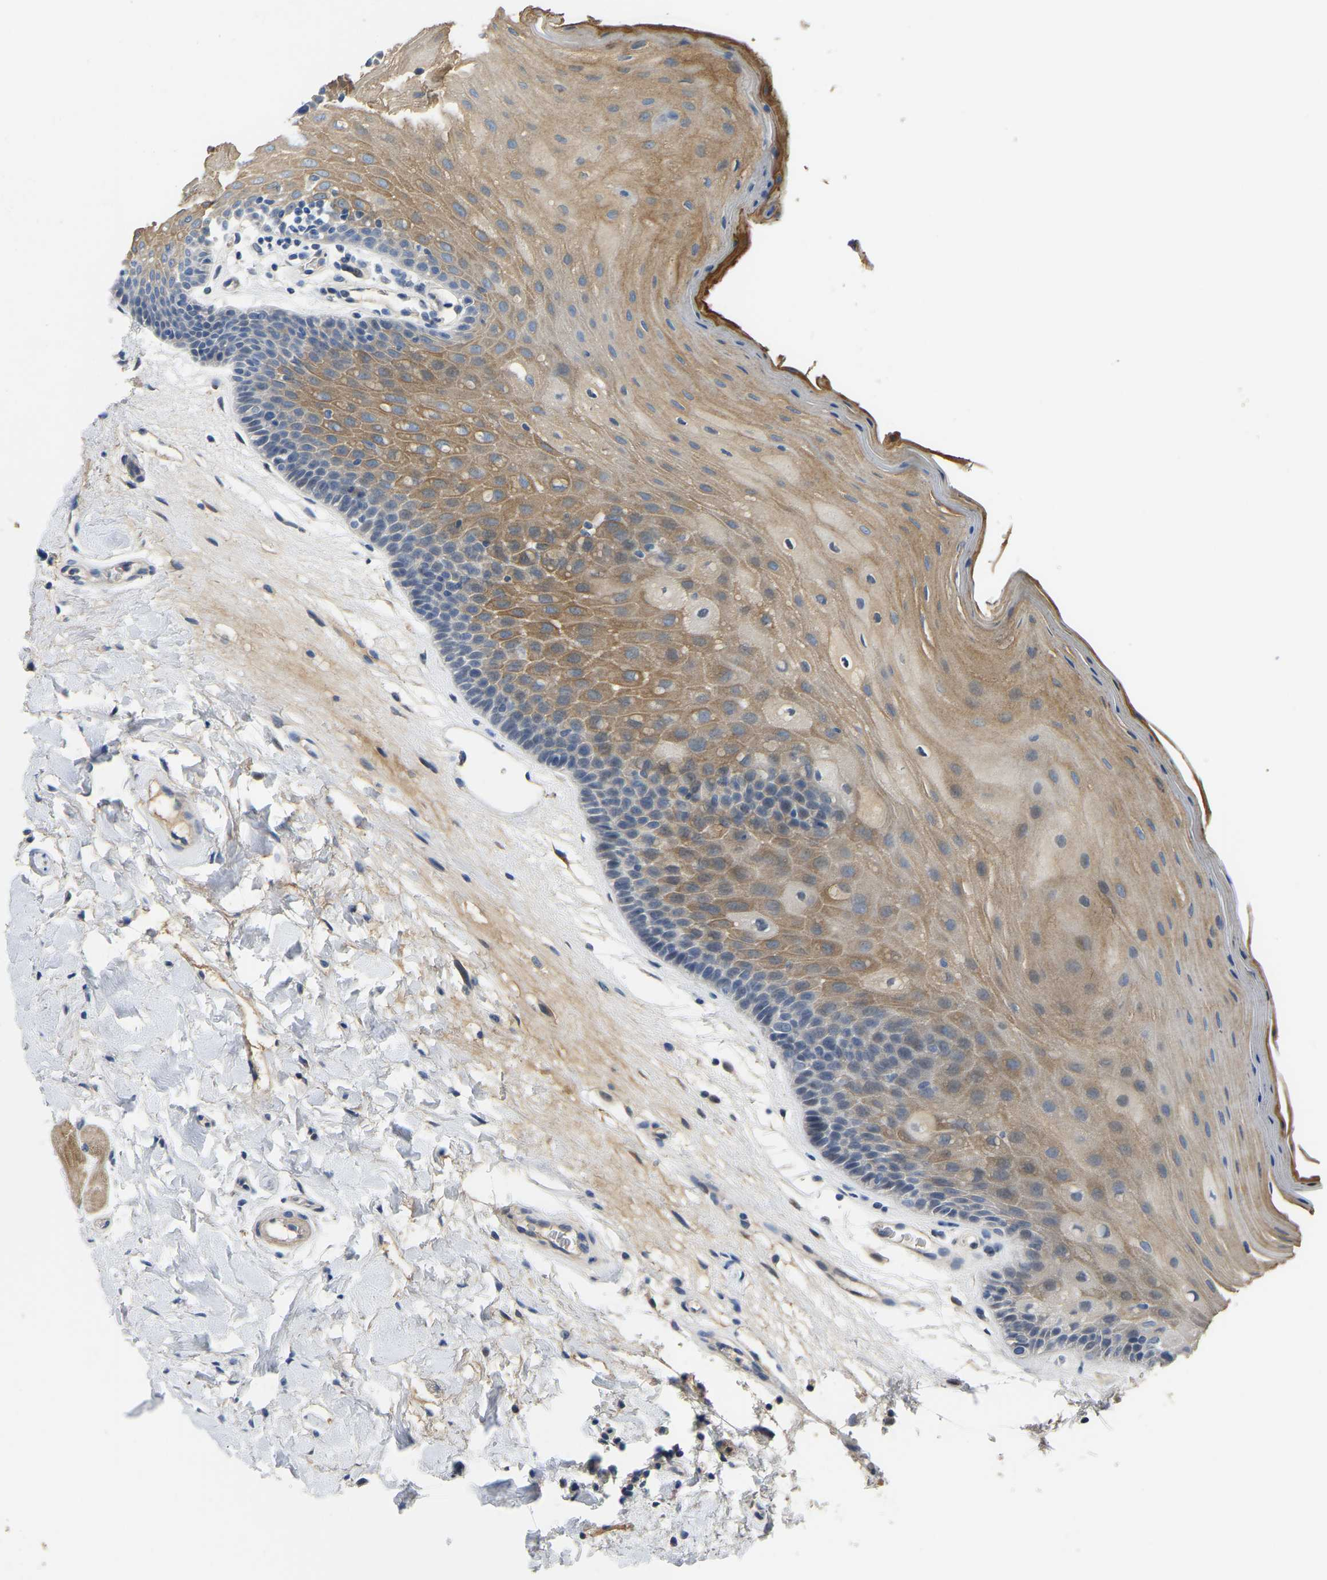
{"staining": {"intensity": "moderate", "quantity": "<25%", "location": "cytoplasmic/membranous"}, "tissue": "oral mucosa", "cell_type": "Squamous epithelial cells", "image_type": "normal", "snomed": [{"axis": "morphology", "description": "Normal tissue, NOS"}, {"axis": "morphology", "description": "Squamous cell carcinoma, NOS"}, {"axis": "topography", "description": "Oral tissue"}, {"axis": "topography", "description": "Head-Neck"}], "caption": "Brown immunohistochemical staining in unremarkable oral mucosa shows moderate cytoplasmic/membranous expression in approximately <25% of squamous epithelial cells.", "gene": "HIGD2B", "patient": {"sex": "male", "age": 71}}